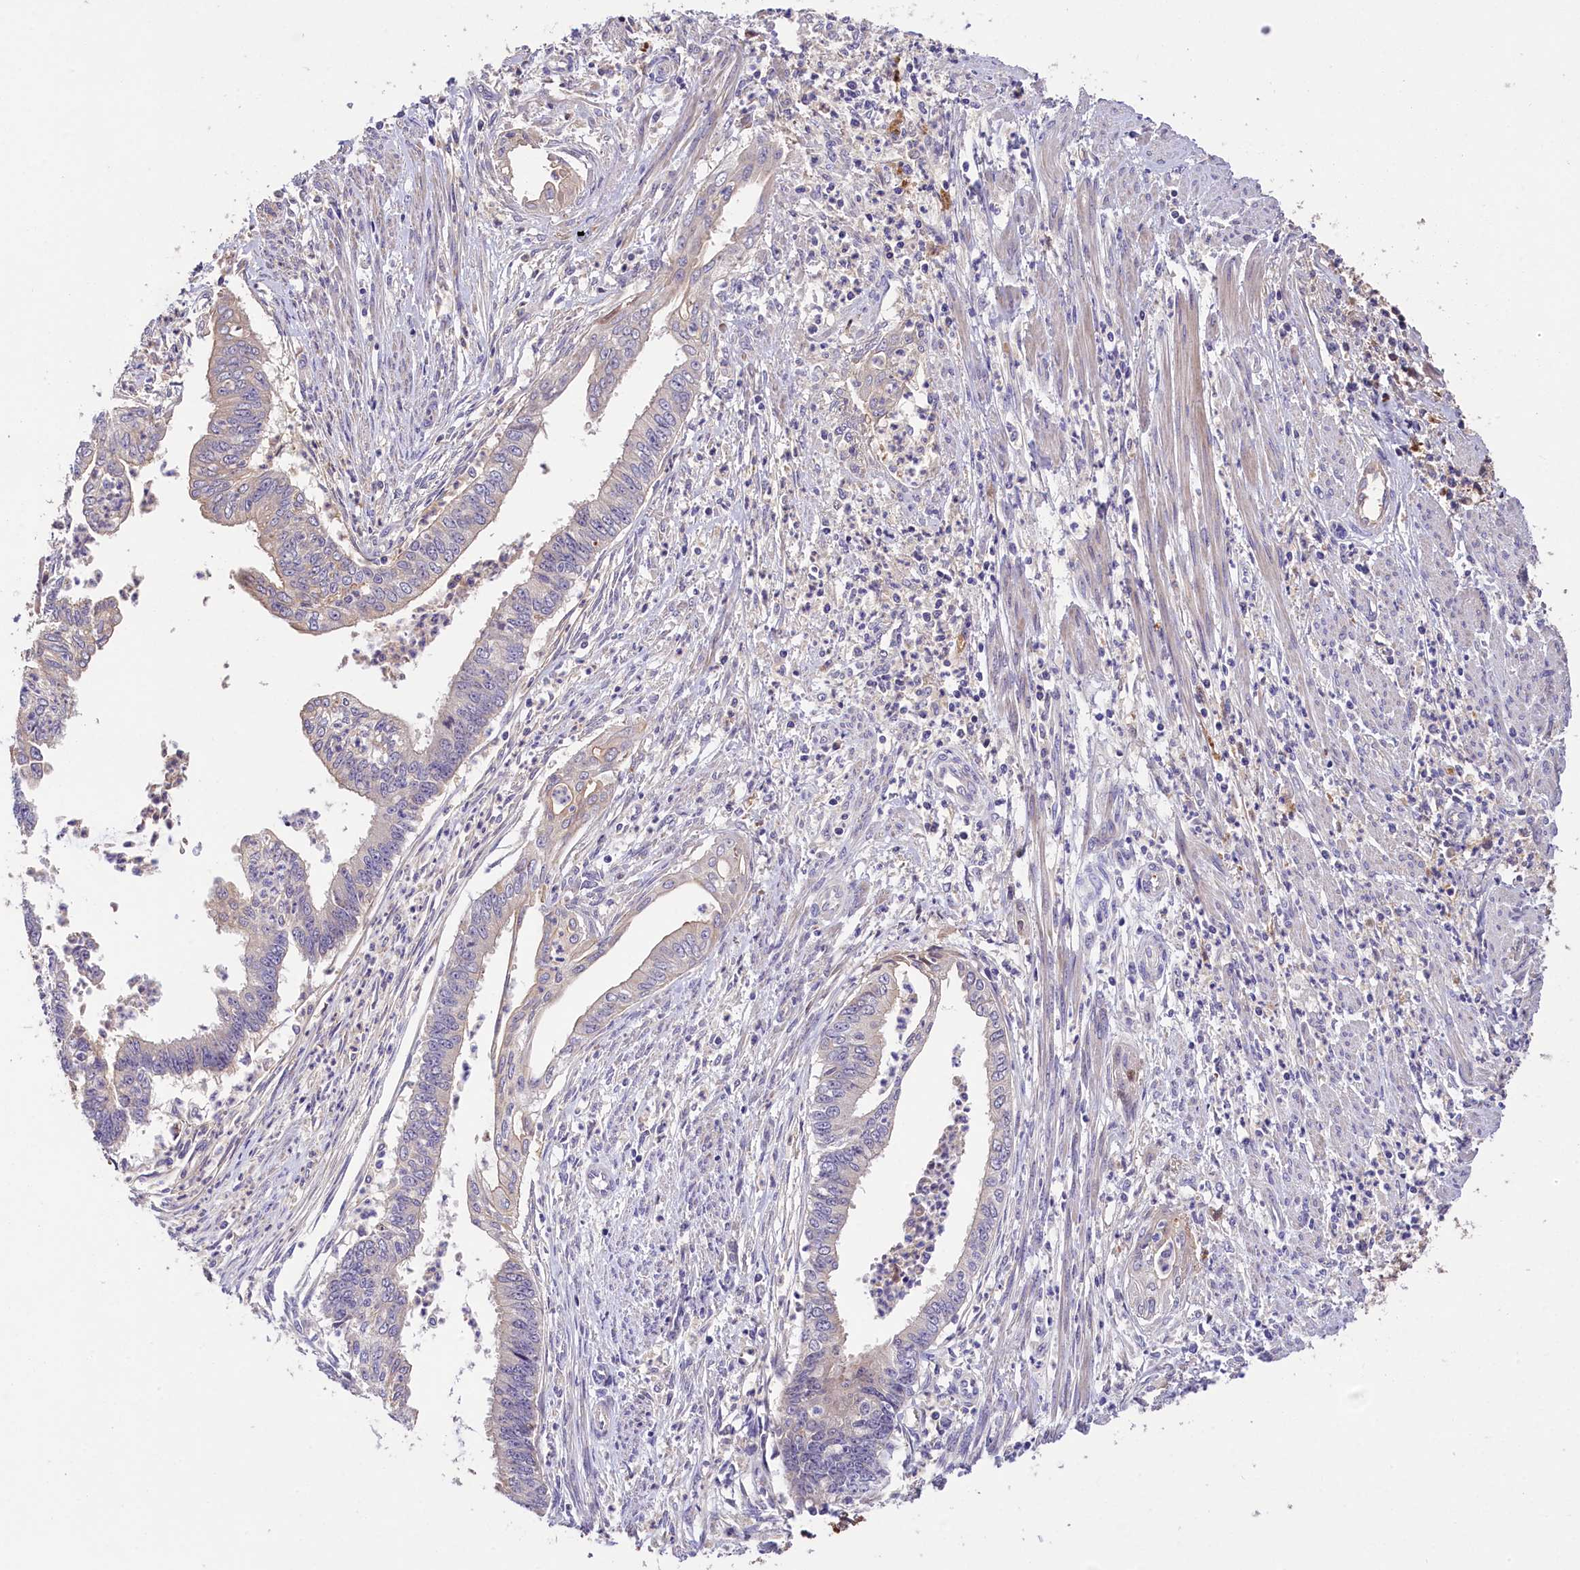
{"staining": {"intensity": "negative", "quantity": "none", "location": "none"}, "tissue": "endometrial cancer", "cell_type": "Tumor cells", "image_type": "cancer", "snomed": [{"axis": "morphology", "description": "Adenocarcinoma, NOS"}, {"axis": "topography", "description": "Endometrium"}], "caption": "Tumor cells show no significant staining in adenocarcinoma (endometrial).", "gene": "PHAF1", "patient": {"sex": "female", "age": 73}}